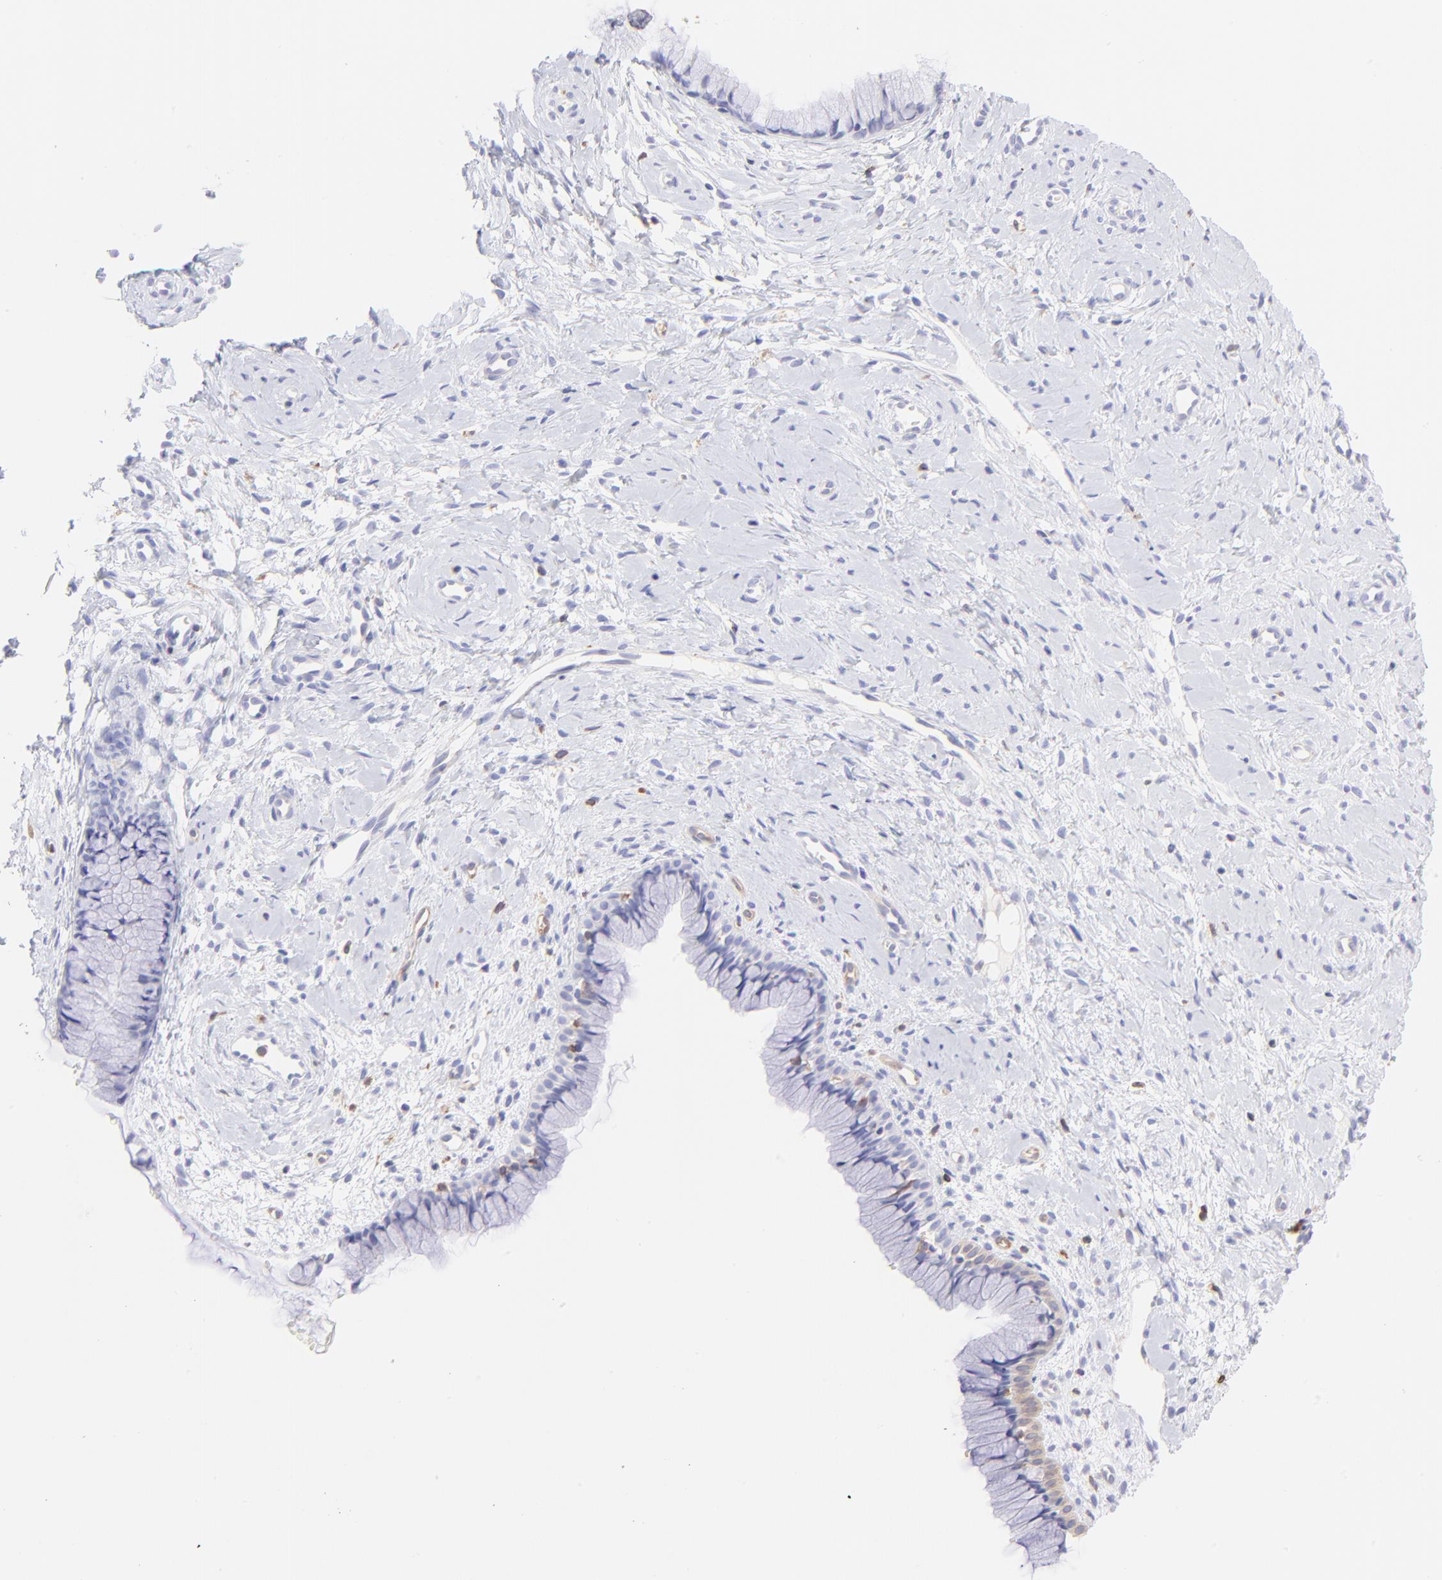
{"staining": {"intensity": "negative", "quantity": "none", "location": "none"}, "tissue": "cervix", "cell_type": "Glandular cells", "image_type": "normal", "snomed": [{"axis": "morphology", "description": "Normal tissue, NOS"}, {"axis": "topography", "description": "Cervix"}], "caption": "Protein analysis of normal cervix reveals no significant expression in glandular cells.", "gene": "IRAG2", "patient": {"sex": "female", "age": 46}}